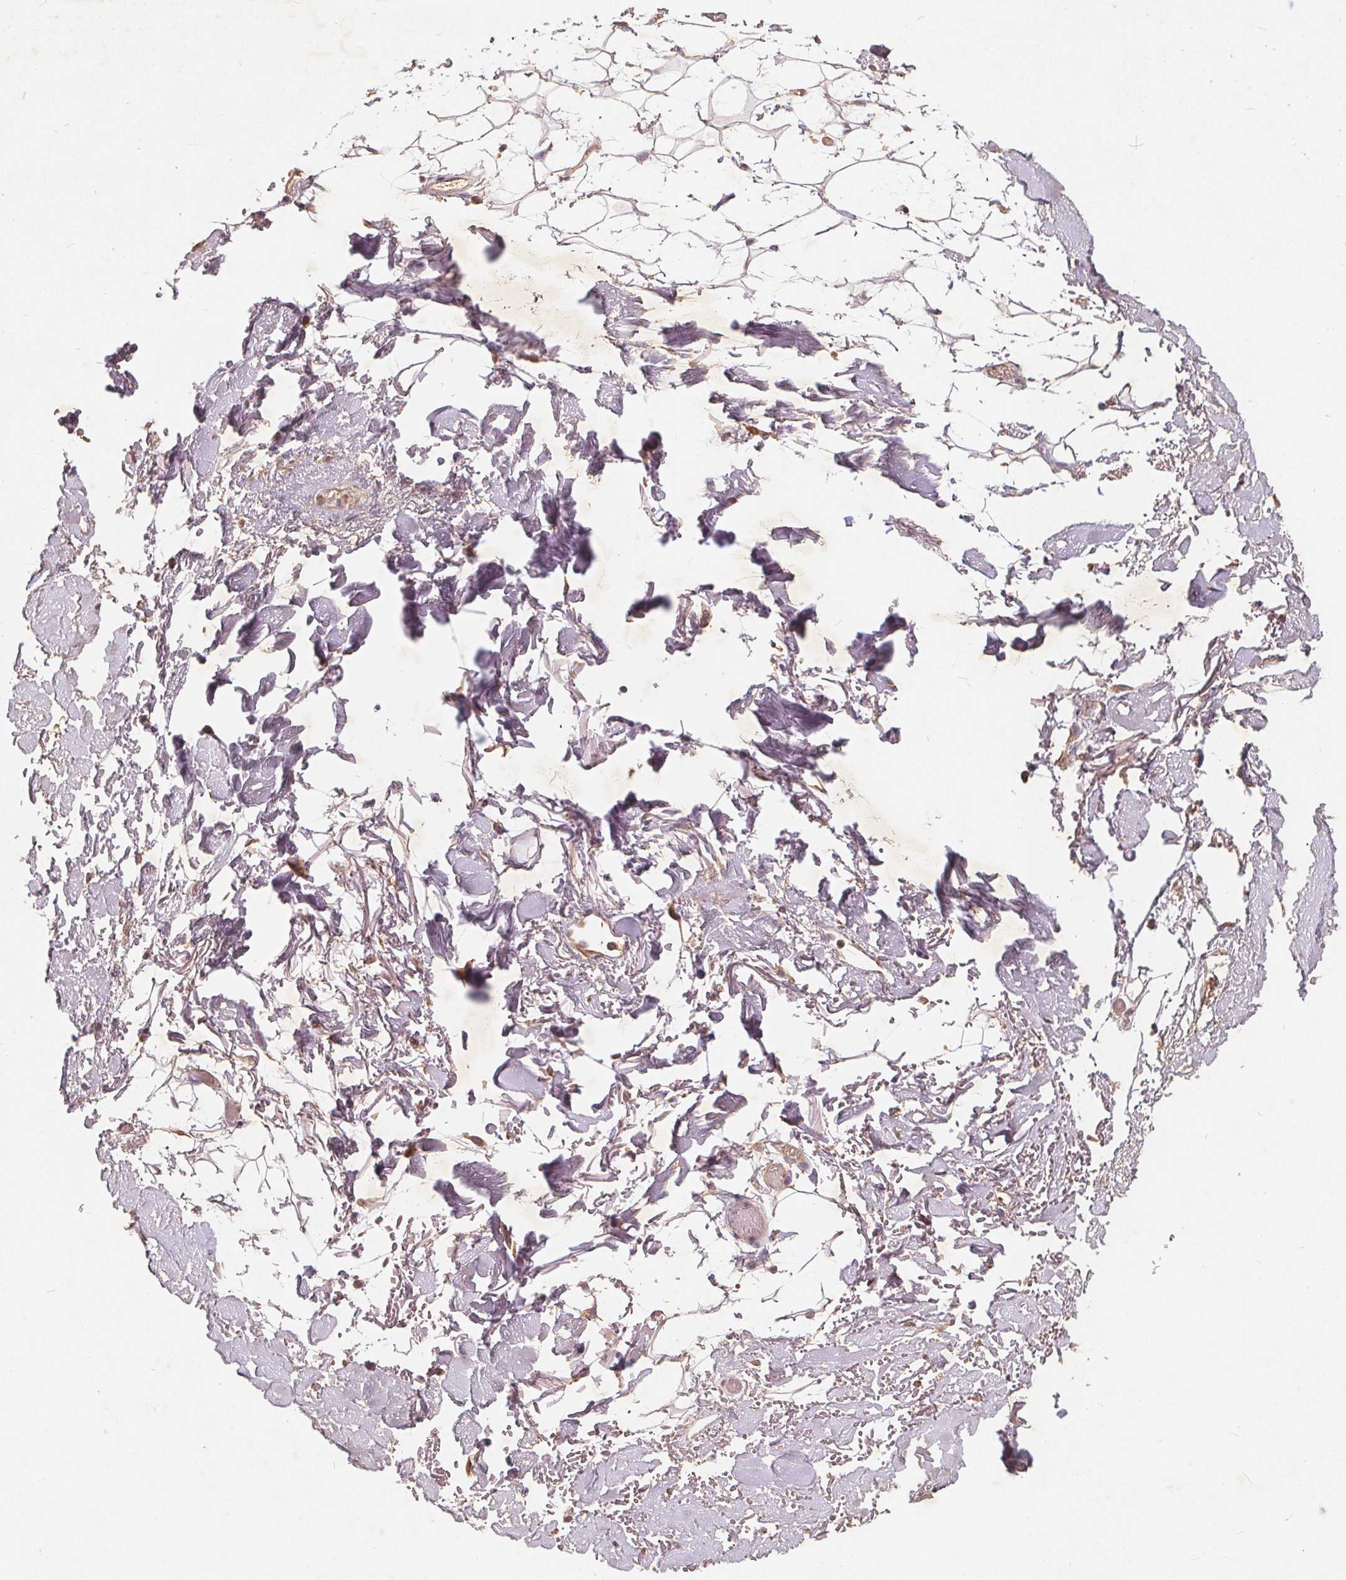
{"staining": {"intensity": "weak", "quantity": "25%-75%", "location": "cytoplasmic/membranous"}, "tissue": "adipose tissue", "cell_type": "Adipocytes", "image_type": "normal", "snomed": [{"axis": "morphology", "description": "Normal tissue, NOS"}, {"axis": "topography", "description": "Anal"}, {"axis": "topography", "description": "Peripheral nerve tissue"}], "caption": "Weak cytoplasmic/membranous expression is seen in about 25%-75% of adipocytes in benign adipose tissue.", "gene": "CSNK1G2", "patient": {"sex": "male", "age": 78}}